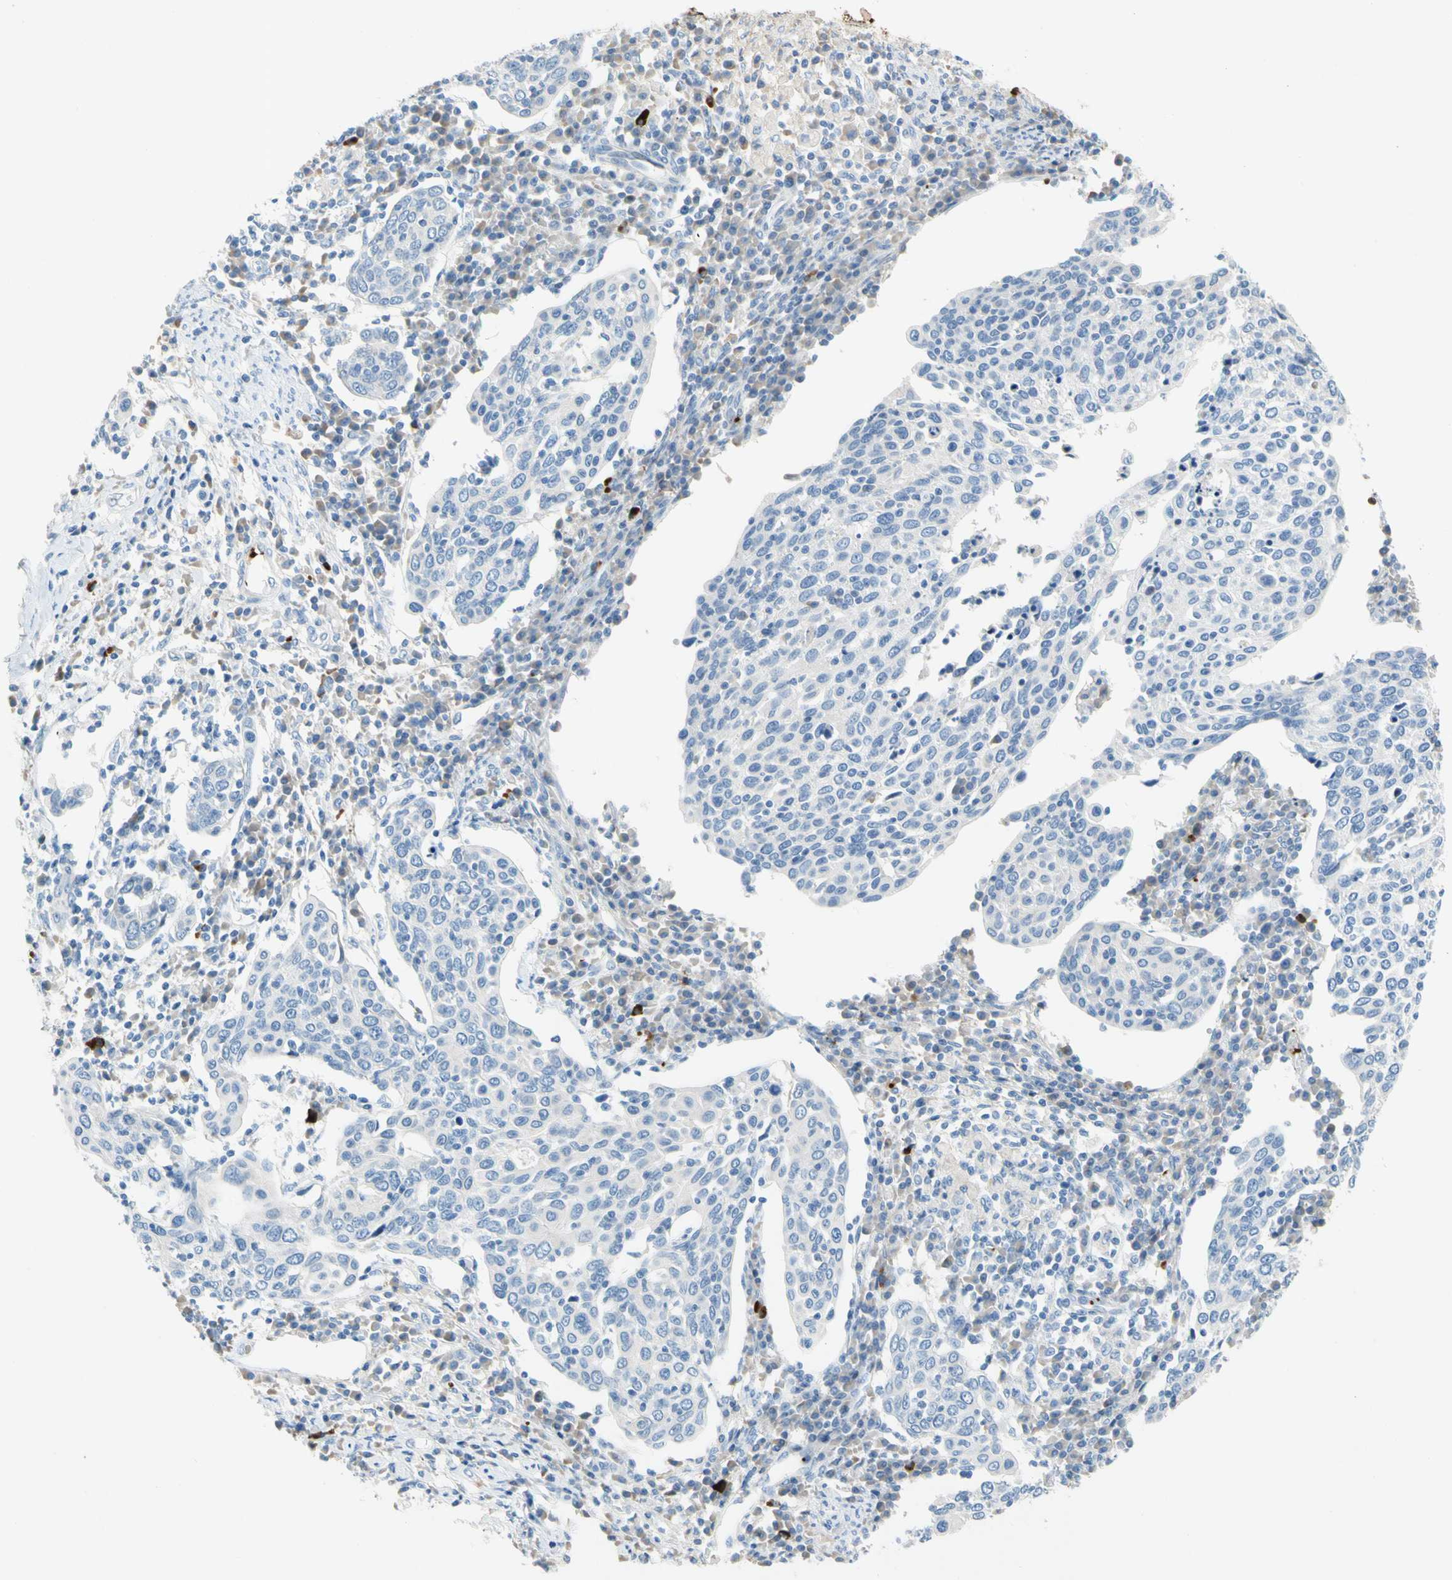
{"staining": {"intensity": "negative", "quantity": "none", "location": "none"}, "tissue": "cervical cancer", "cell_type": "Tumor cells", "image_type": "cancer", "snomed": [{"axis": "morphology", "description": "Squamous cell carcinoma, NOS"}, {"axis": "topography", "description": "Cervix"}], "caption": "The photomicrograph shows no significant expression in tumor cells of cervical squamous cell carcinoma.", "gene": "PPBP", "patient": {"sex": "female", "age": 40}}